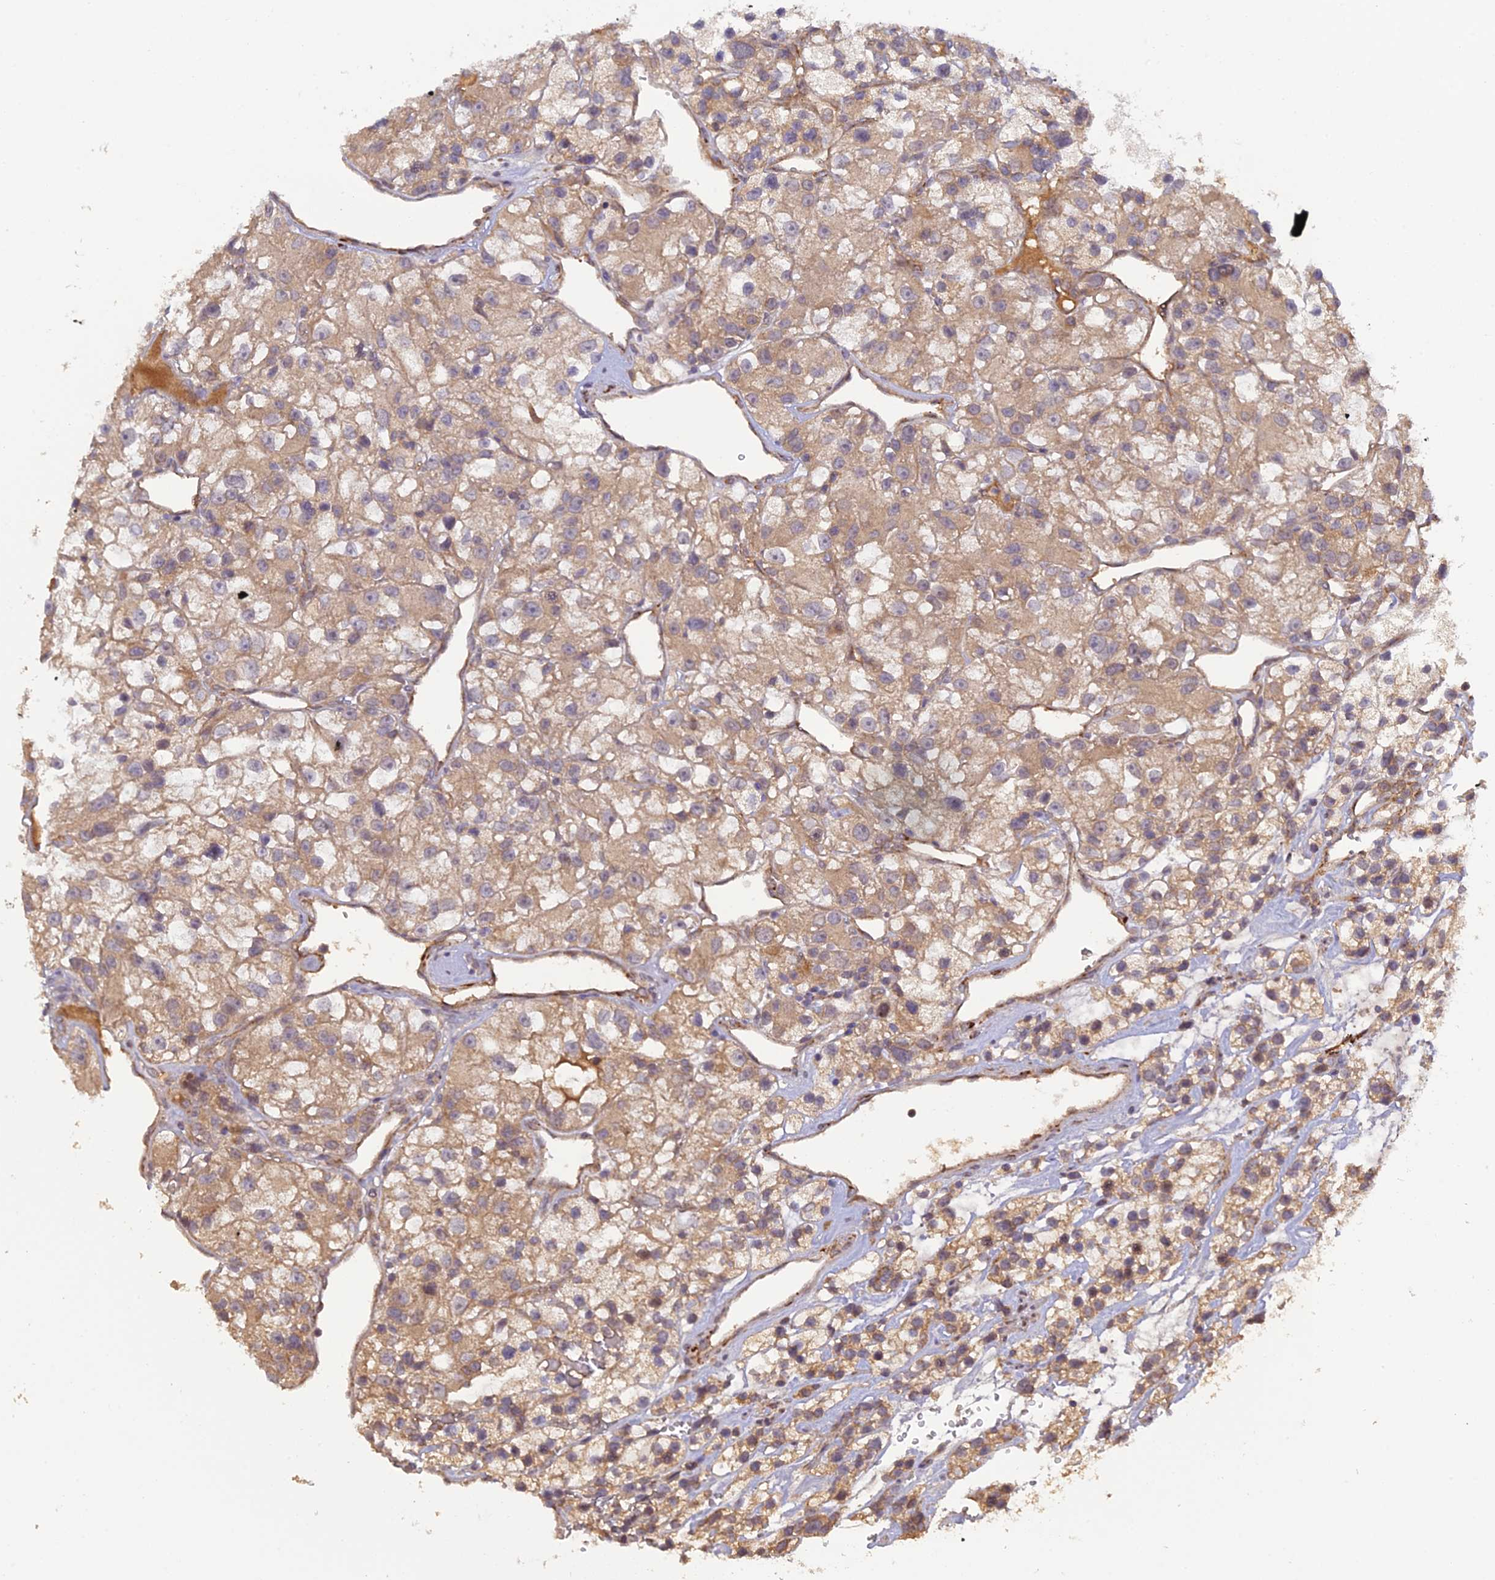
{"staining": {"intensity": "weak", "quantity": ">75%", "location": "cytoplasmic/membranous"}, "tissue": "renal cancer", "cell_type": "Tumor cells", "image_type": "cancer", "snomed": [{"axis": "morphology", "description": "Adenocarcinoma, NOS"}, {"axis": "topography", "description": "Kidney"}], "caption": "A micrograph showing weak cytoplasmic/membranous positivity in about >75% of tumor cells in renal cancer, as visualized by brown immunohistochemical staining.", "gene": "P3H3", "patient": {"sex": "female", "age": 57}}